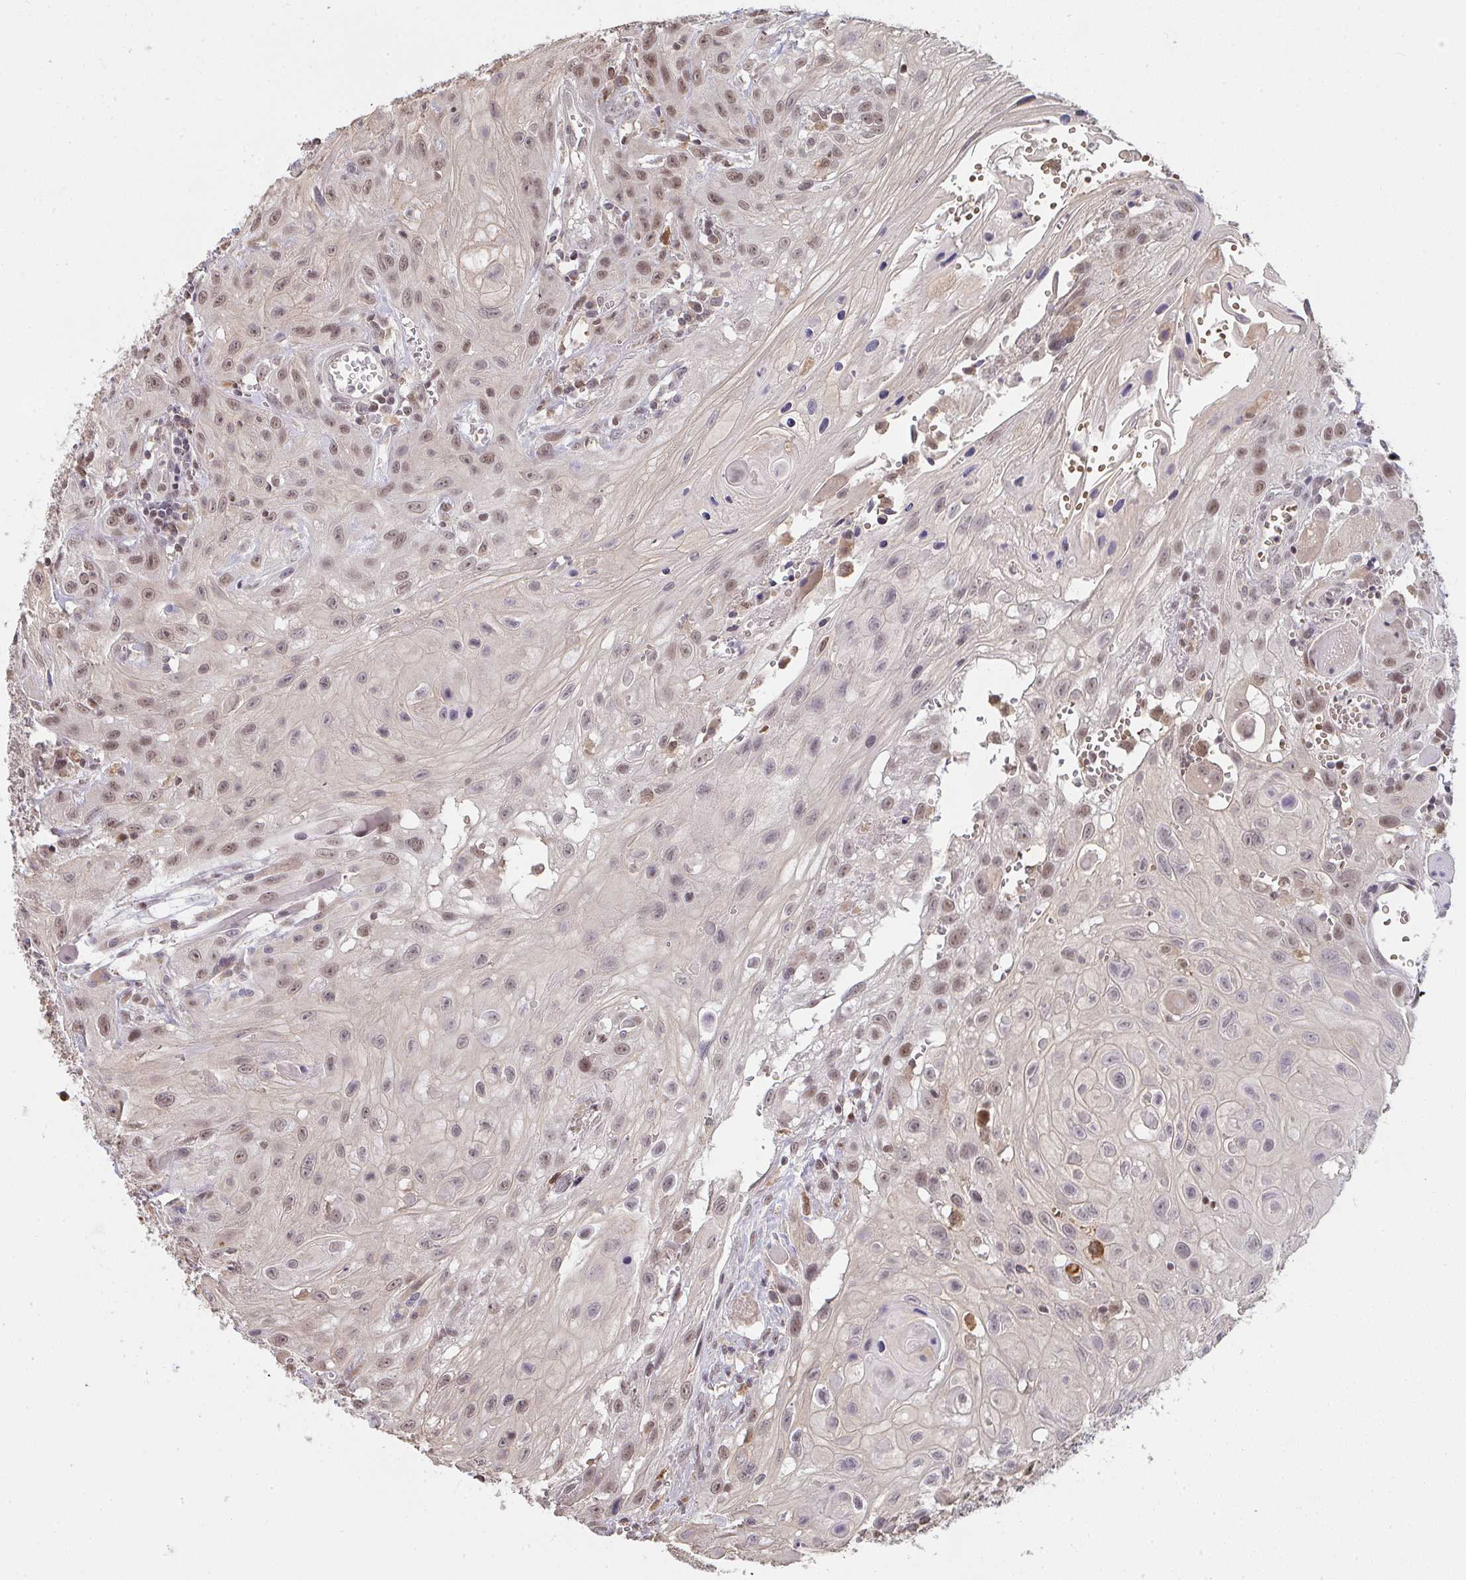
{"staining": {"intensity": "moderate", "quantity": "25%-75%", "location": "nuclear"}, "tissue": "head and neck cancer", "cell_type": "Tumor cells", "image_type": "cancer", "snomed": [{"axis": "morphology", "description": "Squamous cell carcinoma, NOS"}, {"axis": "topography", "description": "Oral tissue"}, {"axis": "topography", "description": "Head-Neck"}], "caption": "Human squamous cell carcinoma (head and neck) stained for a protein (brown) displays moderate nuclear positive positivity in approximately 25%-75% of tumor cells.", "gene": "SAP30", "patient": {"sex": "male", "age": 58}}